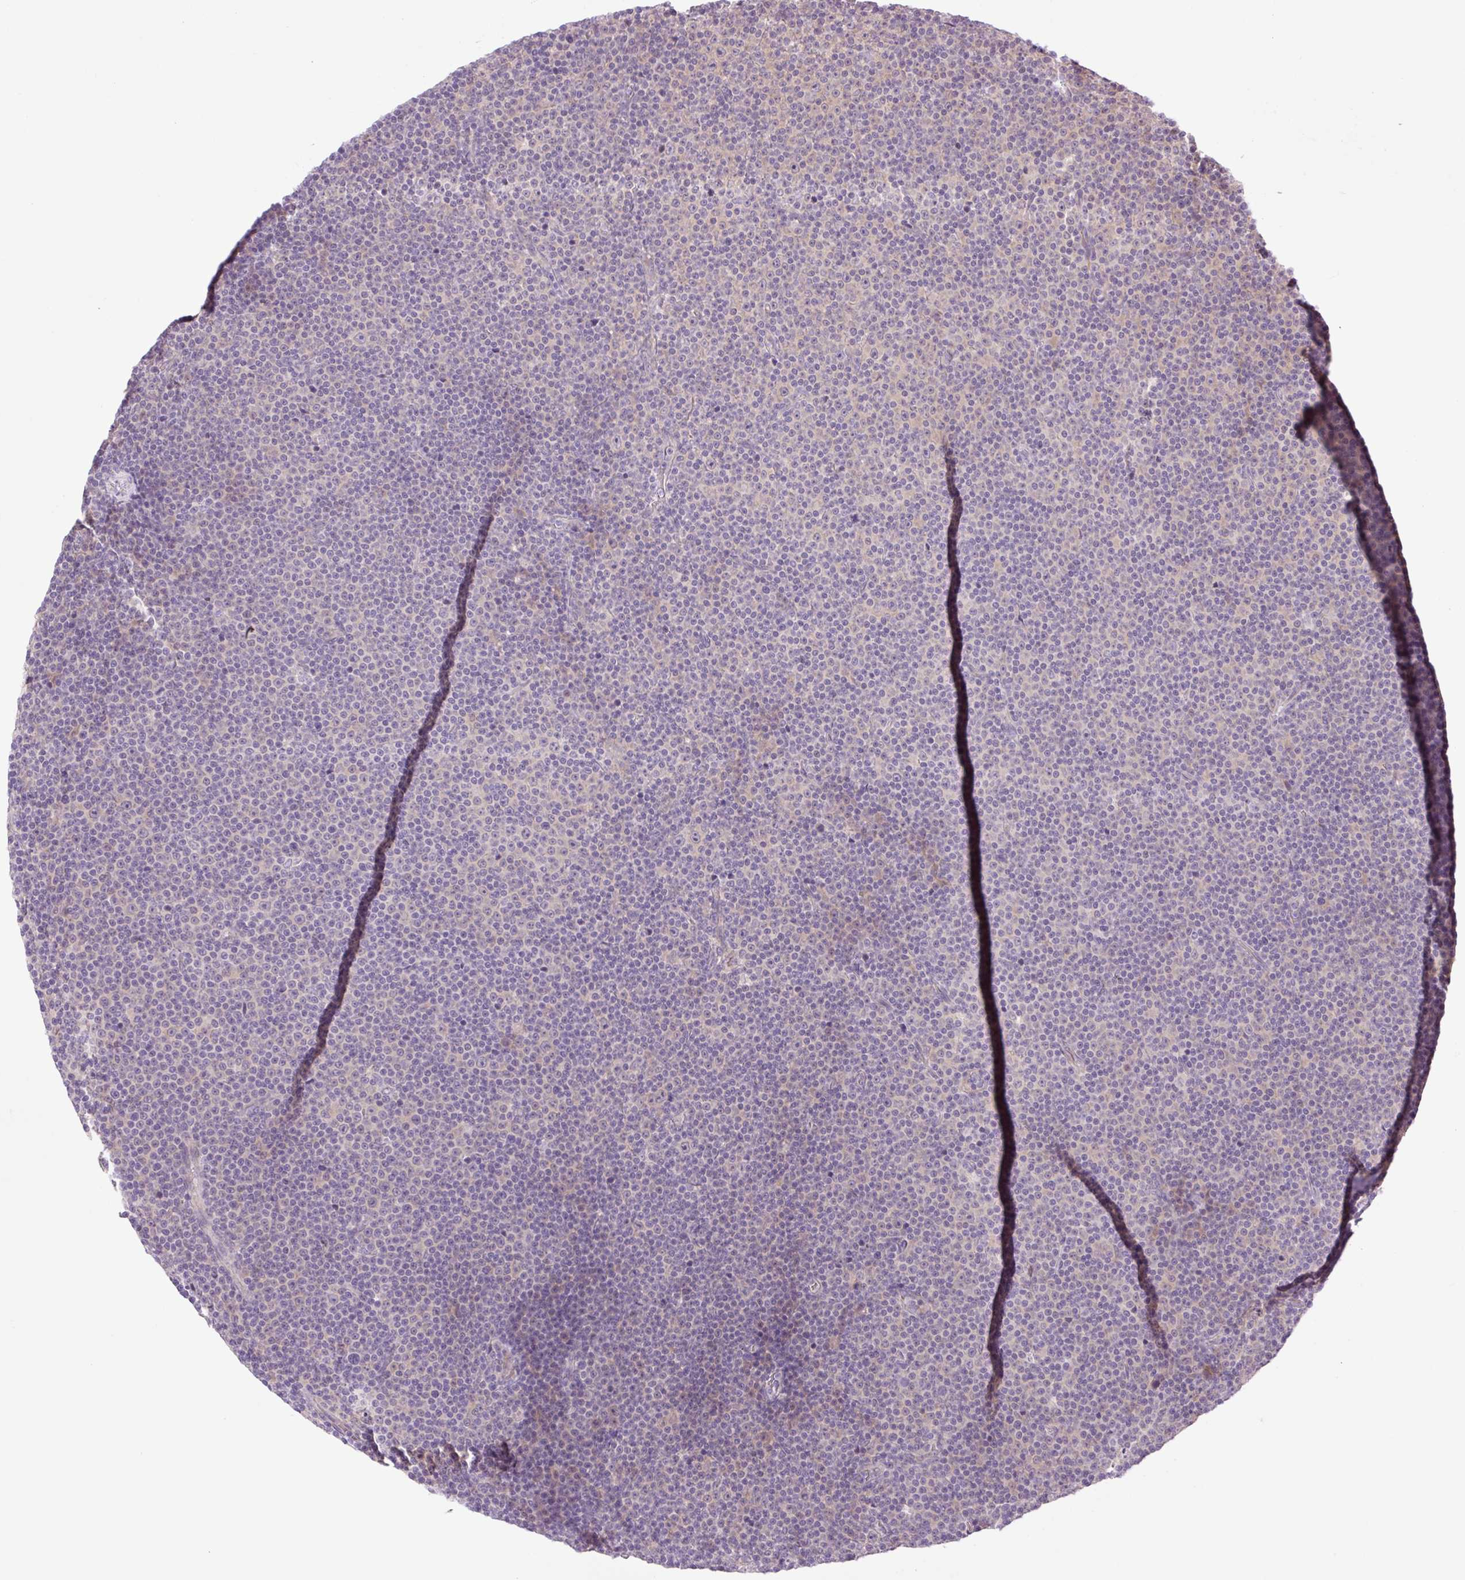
{"staining": {"intensity": "negative", "quantity": "none", "location": "none"}, "tissue": "lymphoma", "cell_type": "Tumor cells", "image_type": "cancer", "snomed": [{"axis": "morphology", "description": "Malignant lymphoma, non-Hodgkin's type, Low grade"}, {"axis": "topography", "description": "Lymph node"}], "caption": "Tumor cells are negative for protein expression in human lymphoma.", "gene": "COL5A1", "patient": {"sex": "female", "age": 67}}